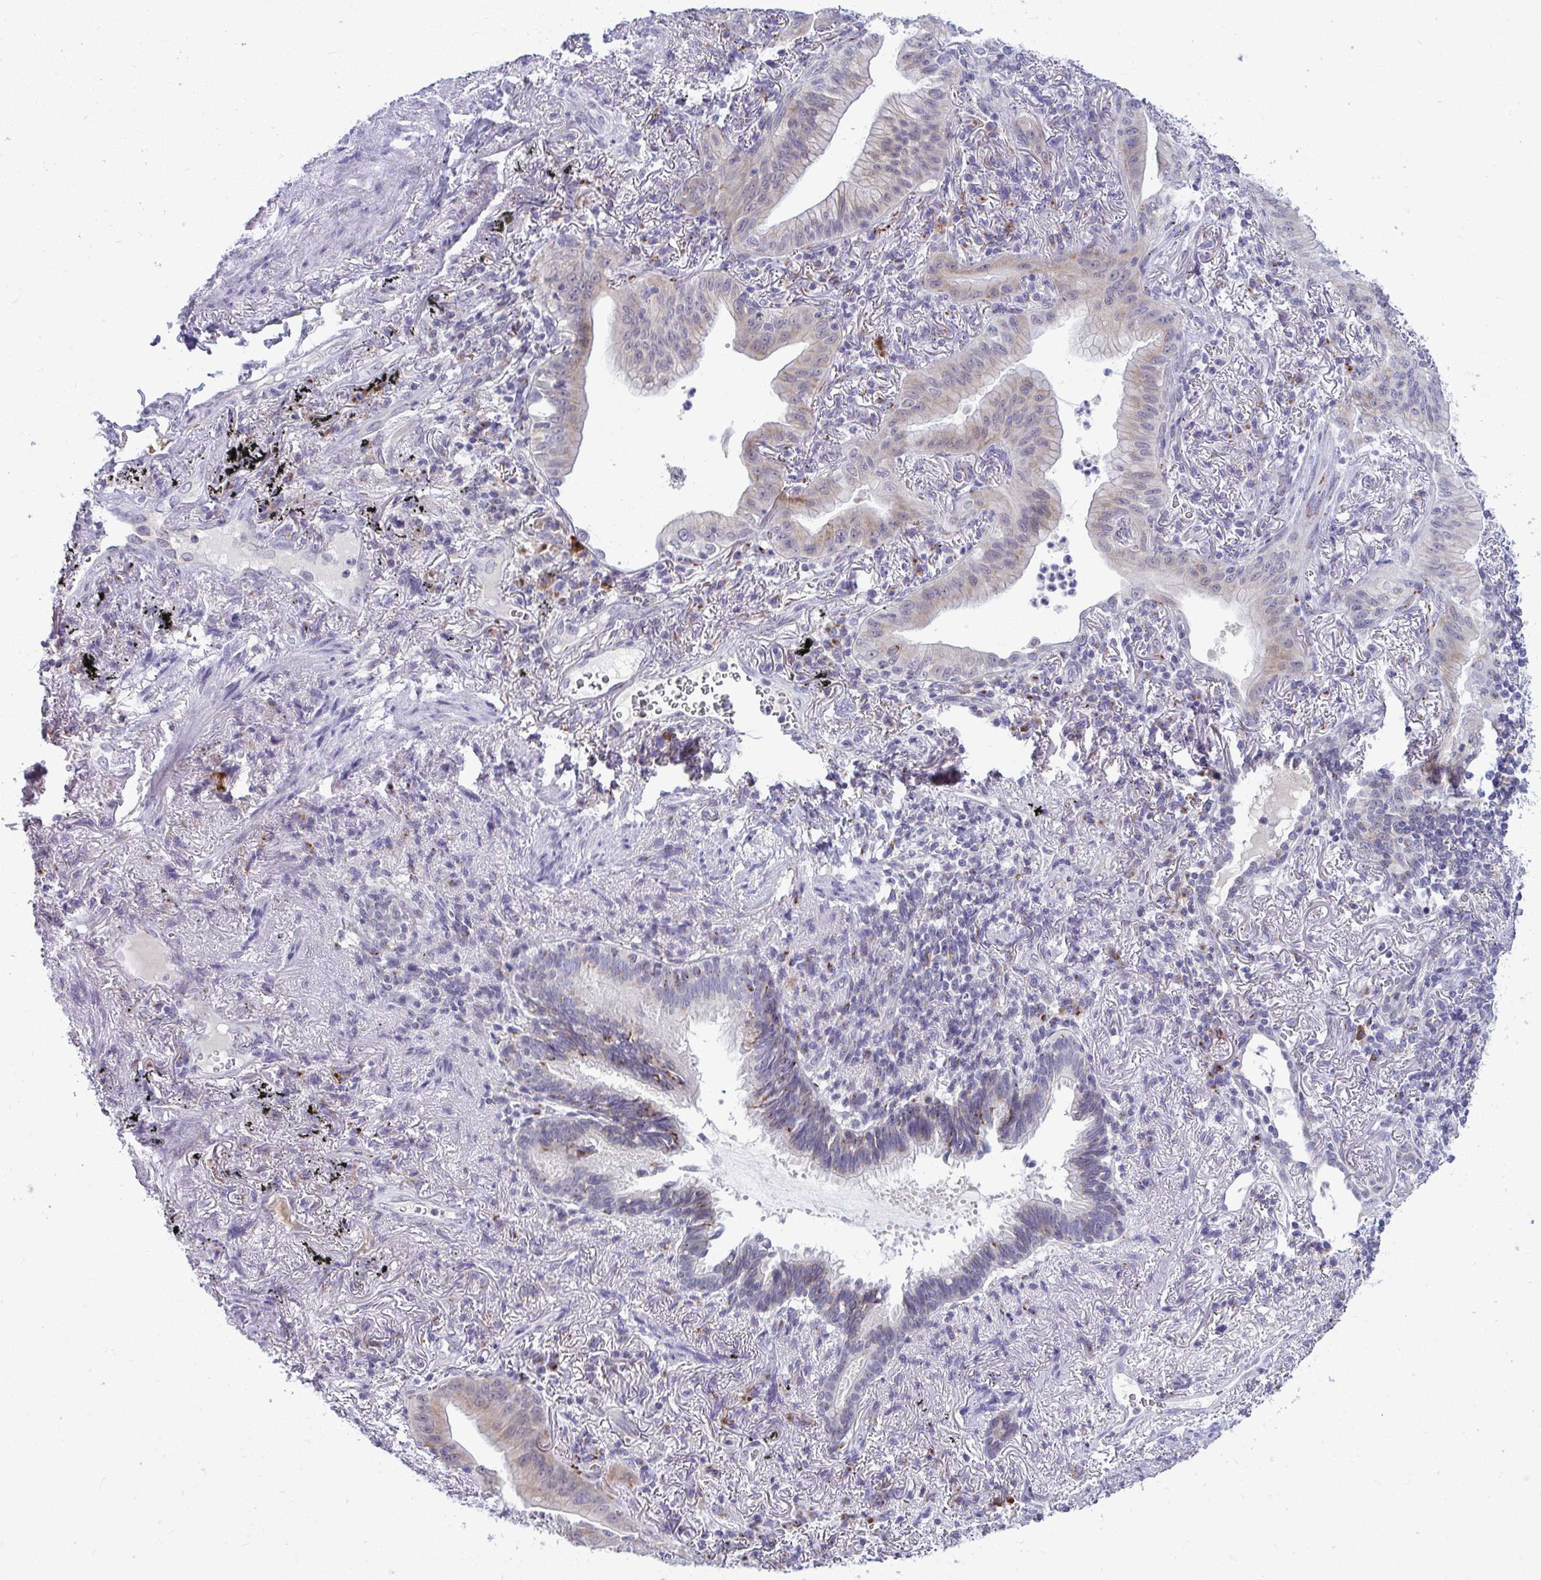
{"staining": {"intensity": "weak", "quantity": "25%-75%", "location": "cytoplasmic/membranous"}, "tissue": "lung cancer", "cell_type": "Tumor cells", "image_type": "cancer", "snomed": [{"axis": "morphology", "description": "Adenocarcinoma, NOS"}, {"axis": "topography", "description": "Lung"}], "caption": "Immunohistochemistry of human adenocarcinoma (lung) shows low levels of weak cytoplasmic/membranous staining in about 25%-75% of tumor cells.", "gene": "DTX4", "patient": {"sex": "male", "age": 77}}